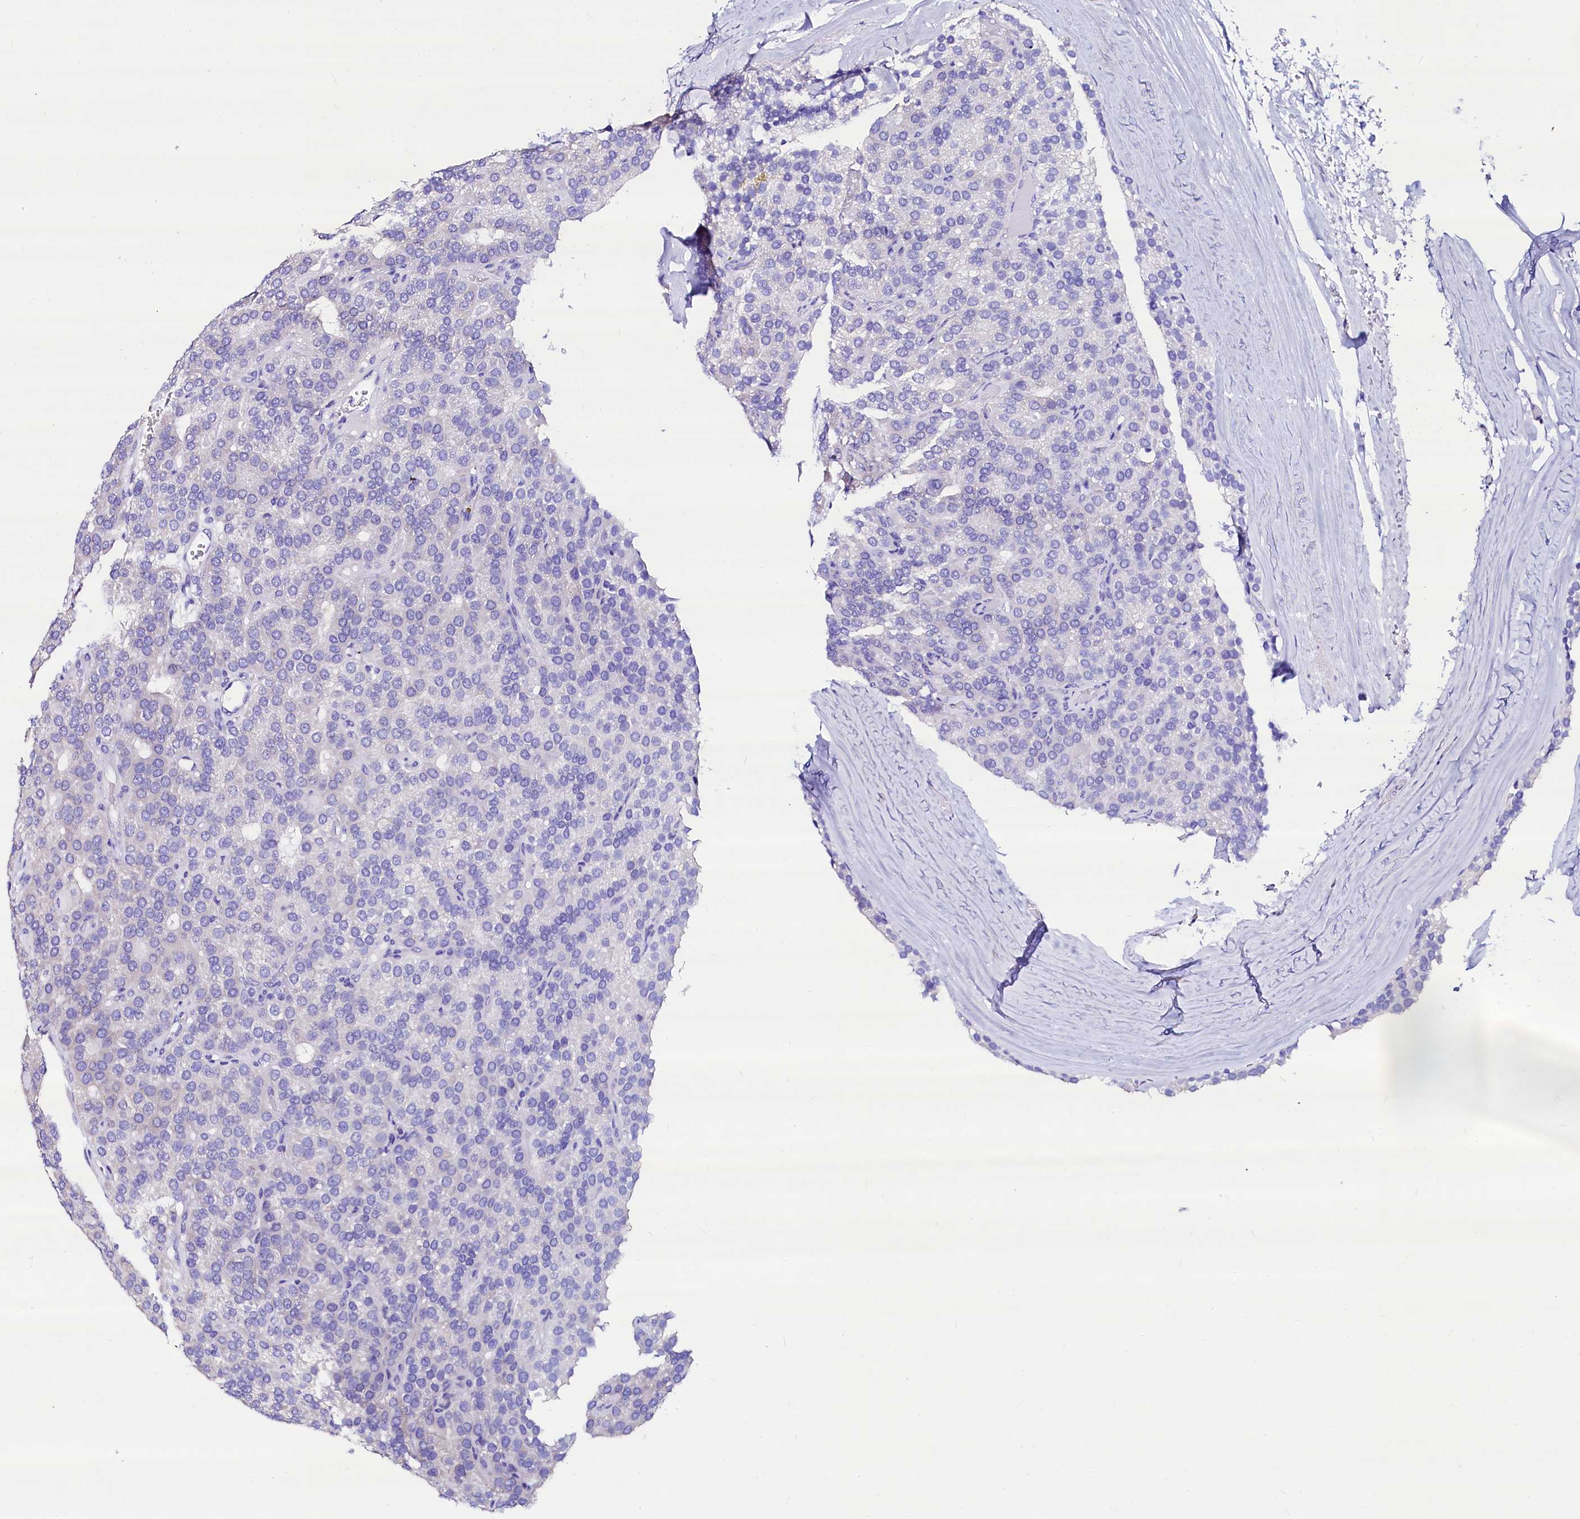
{"staining": {"intensity": "negative", "quantity": "none", "location": "none"}, "tissue": "parathyroid gland", "cell_type": "Glandular cells", "image_type": "normal", "snomed": [{"axis": "morphology", "description": "Normal tissue, NOS"}, {"axis": "morphology", "description": "Adenoma, NOS"}, {"axis": "topography", "description": "Parathyroid gland"}], "caption": "Photomicrograph shows no significant protein expression in glandular cells of normal parathyroid gland. Nuclei are stained in blue.", "gene": "RBP3", "patient": {"sex": "female", "age": 86}}